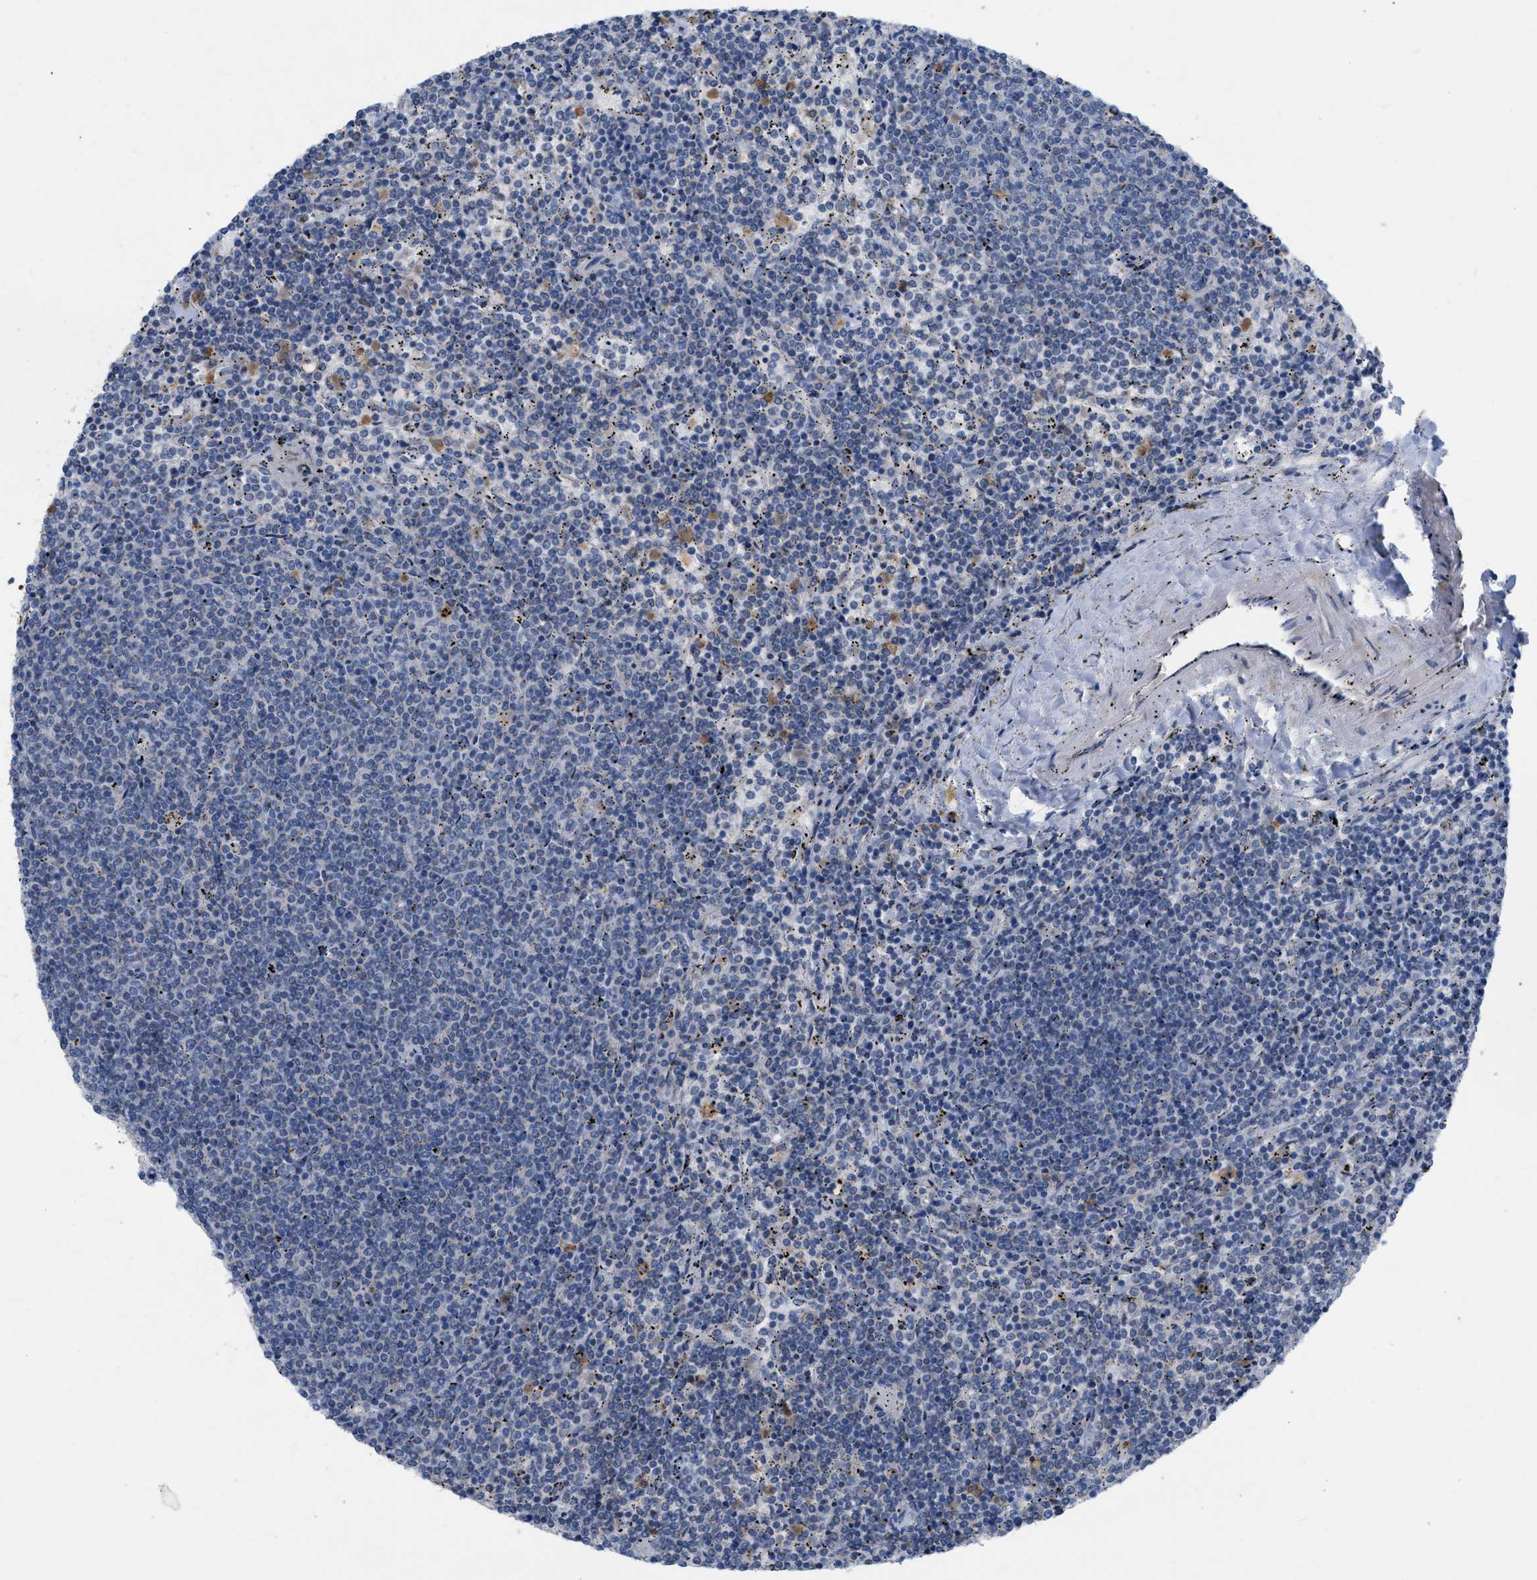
{"staining": {"intensity": "negative", "quantity": "none", "location": "none"}, "tissue": "lymphoma", "cell_type": "Tumor cells", "image_type": "cancer", "snomed": [{"axis": "morphology", "description": "Malignant lymphoma, non-Hodgkin's type, Low grade"}, {"axis": "topography", "description": "Spleen"}], "caption": "There is no significant expression in tumor cells of lymphoma.", "gene": "PLPPR5", "patient": {"sex": "female", "age": 50}}